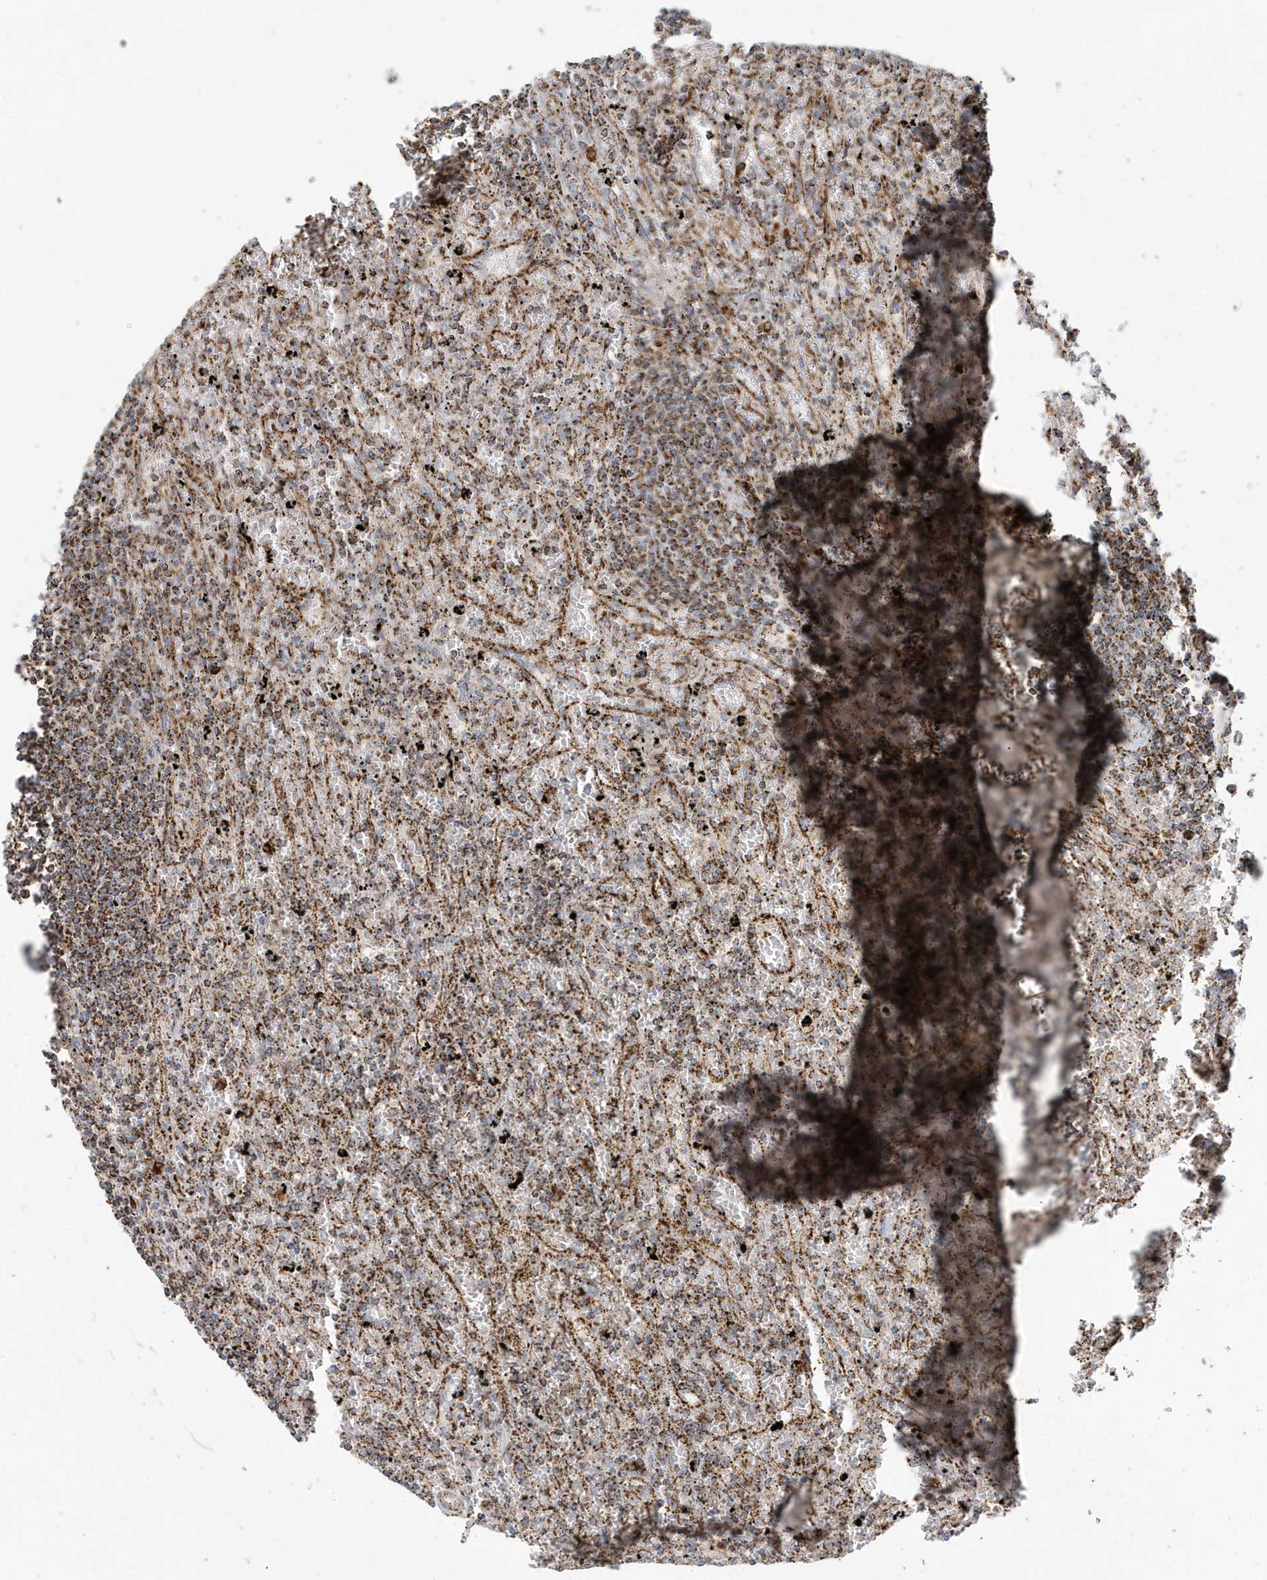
{"staining": {"intensity": "strong", "quantity": ">75%", "location": "cytoplasmic/membranous"}, "tissue": "lymphoma", "cell_type": "Tumor cells", "image_type": "cancer", "snomed": [{"axis": "morphology", "description": "Malignant lymphoma, non-Hodgkin's type, Low grade"}, {"axis": "topography", "description": "Spleen"}], "caption": "An immunohistochemistry (IHC) photomicrograph of tumor tissue is shown. Protein staining in brown highlights strong cytoplasmic/membranous positivity in low-grade malignant lymphoma, non-Hodgkin's type within tumor cells.", "gene": "MAN1A1", "patient": {"sex": "male", "age": 76}}